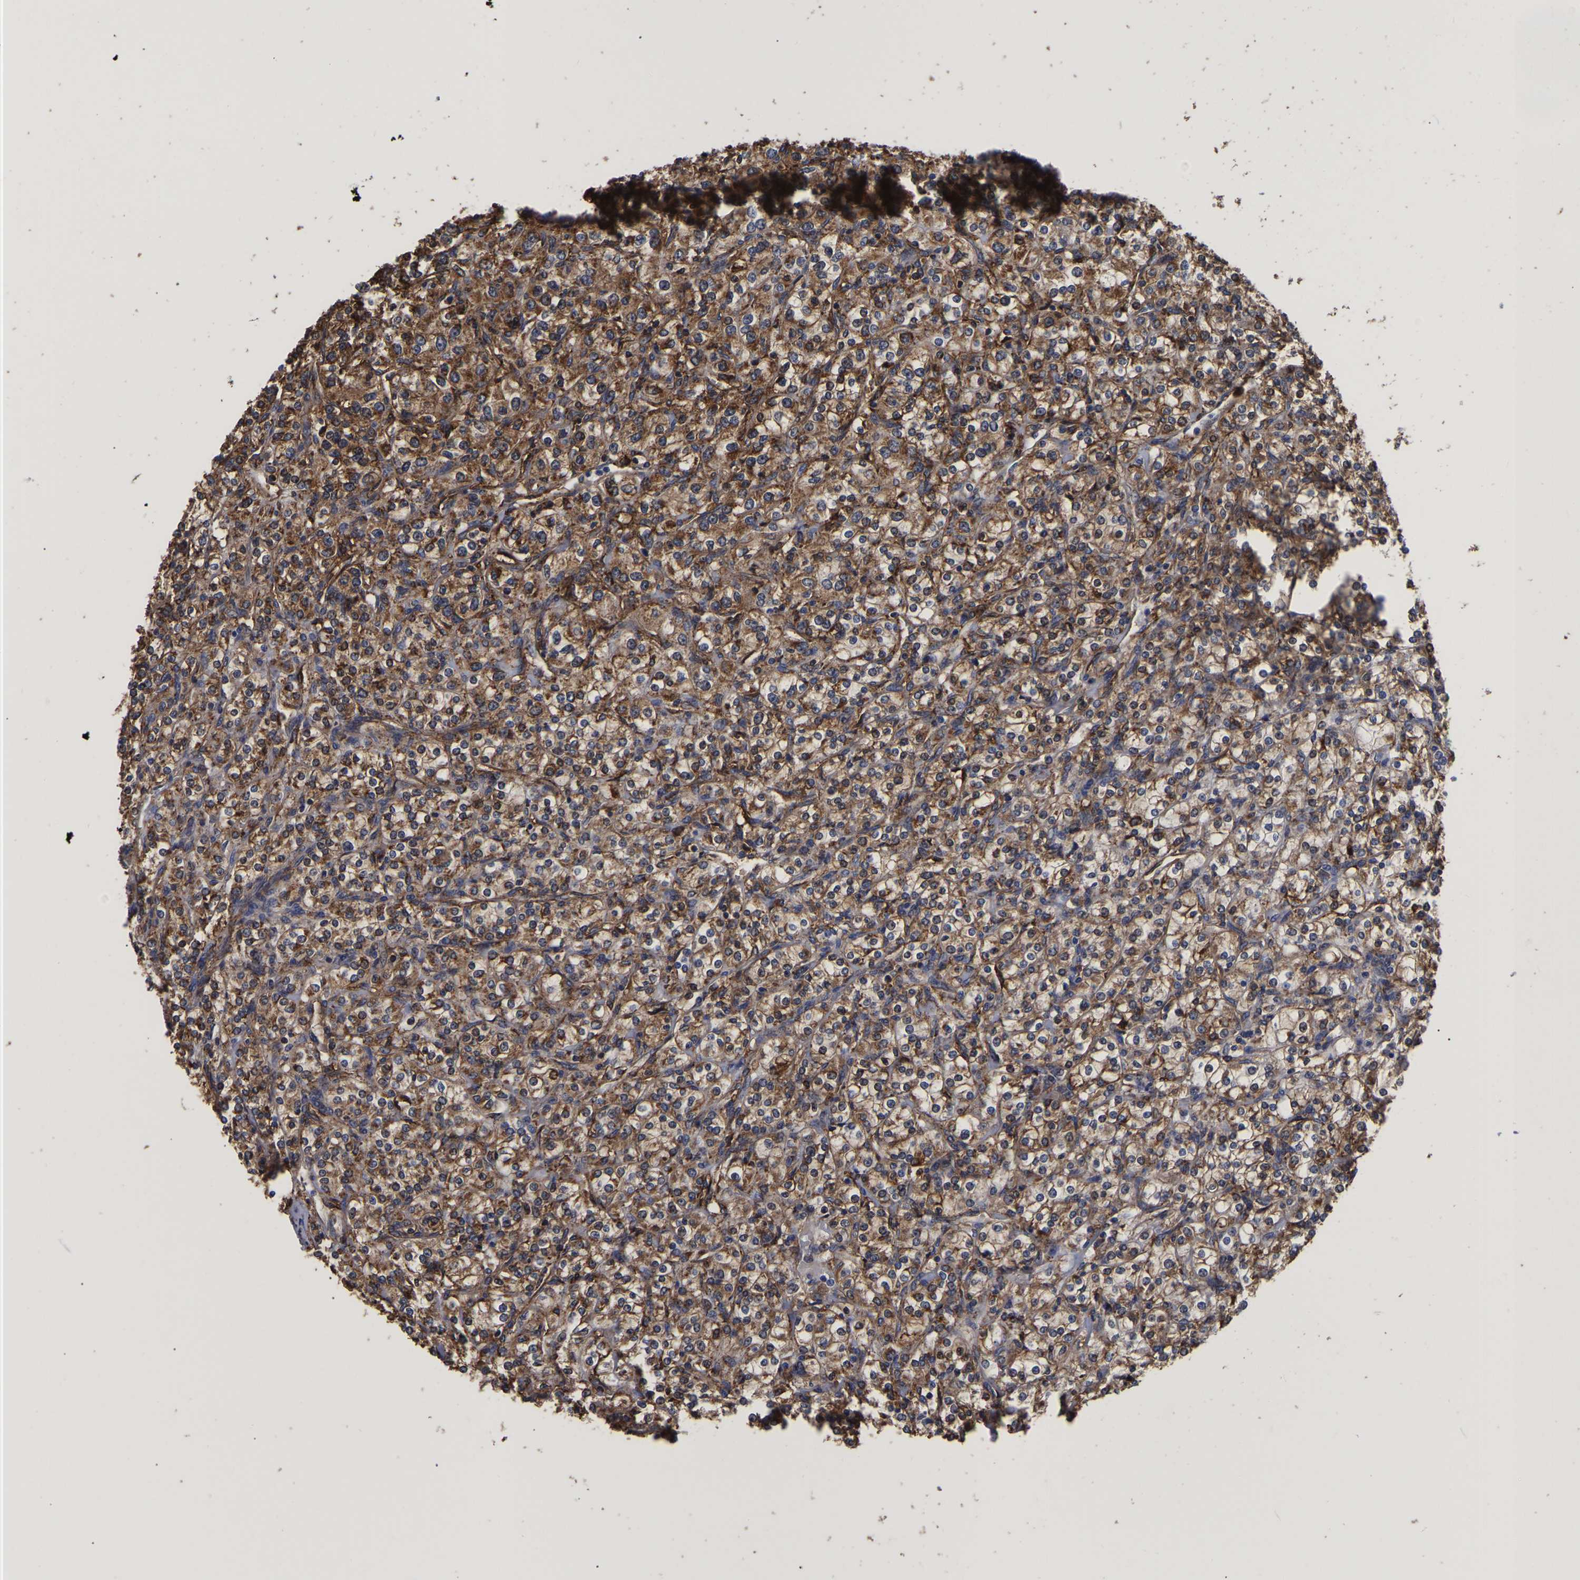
{"staining": {"intensity": "moderate", "quantity": ">75%", "location": "cytoplasmic/membranous"}, "tissue": "renal cancer", "cell_type": "Tumor cells", "image_type": "cancer", "snomed": [{"axis": "morphology", "description": "Adenocarcinoma, NOS"}, {"axis": "topography", "description": "Kidney"}], "caption": "About >75% of tumor cells in human renal cancer (adenocarcinoma) show moderate cytoplasmic/membranous protein positivity as visualized by brown immunohistochemical staining.", "gene": "LIF", "patient": {"sex": "male", "age": 77}}